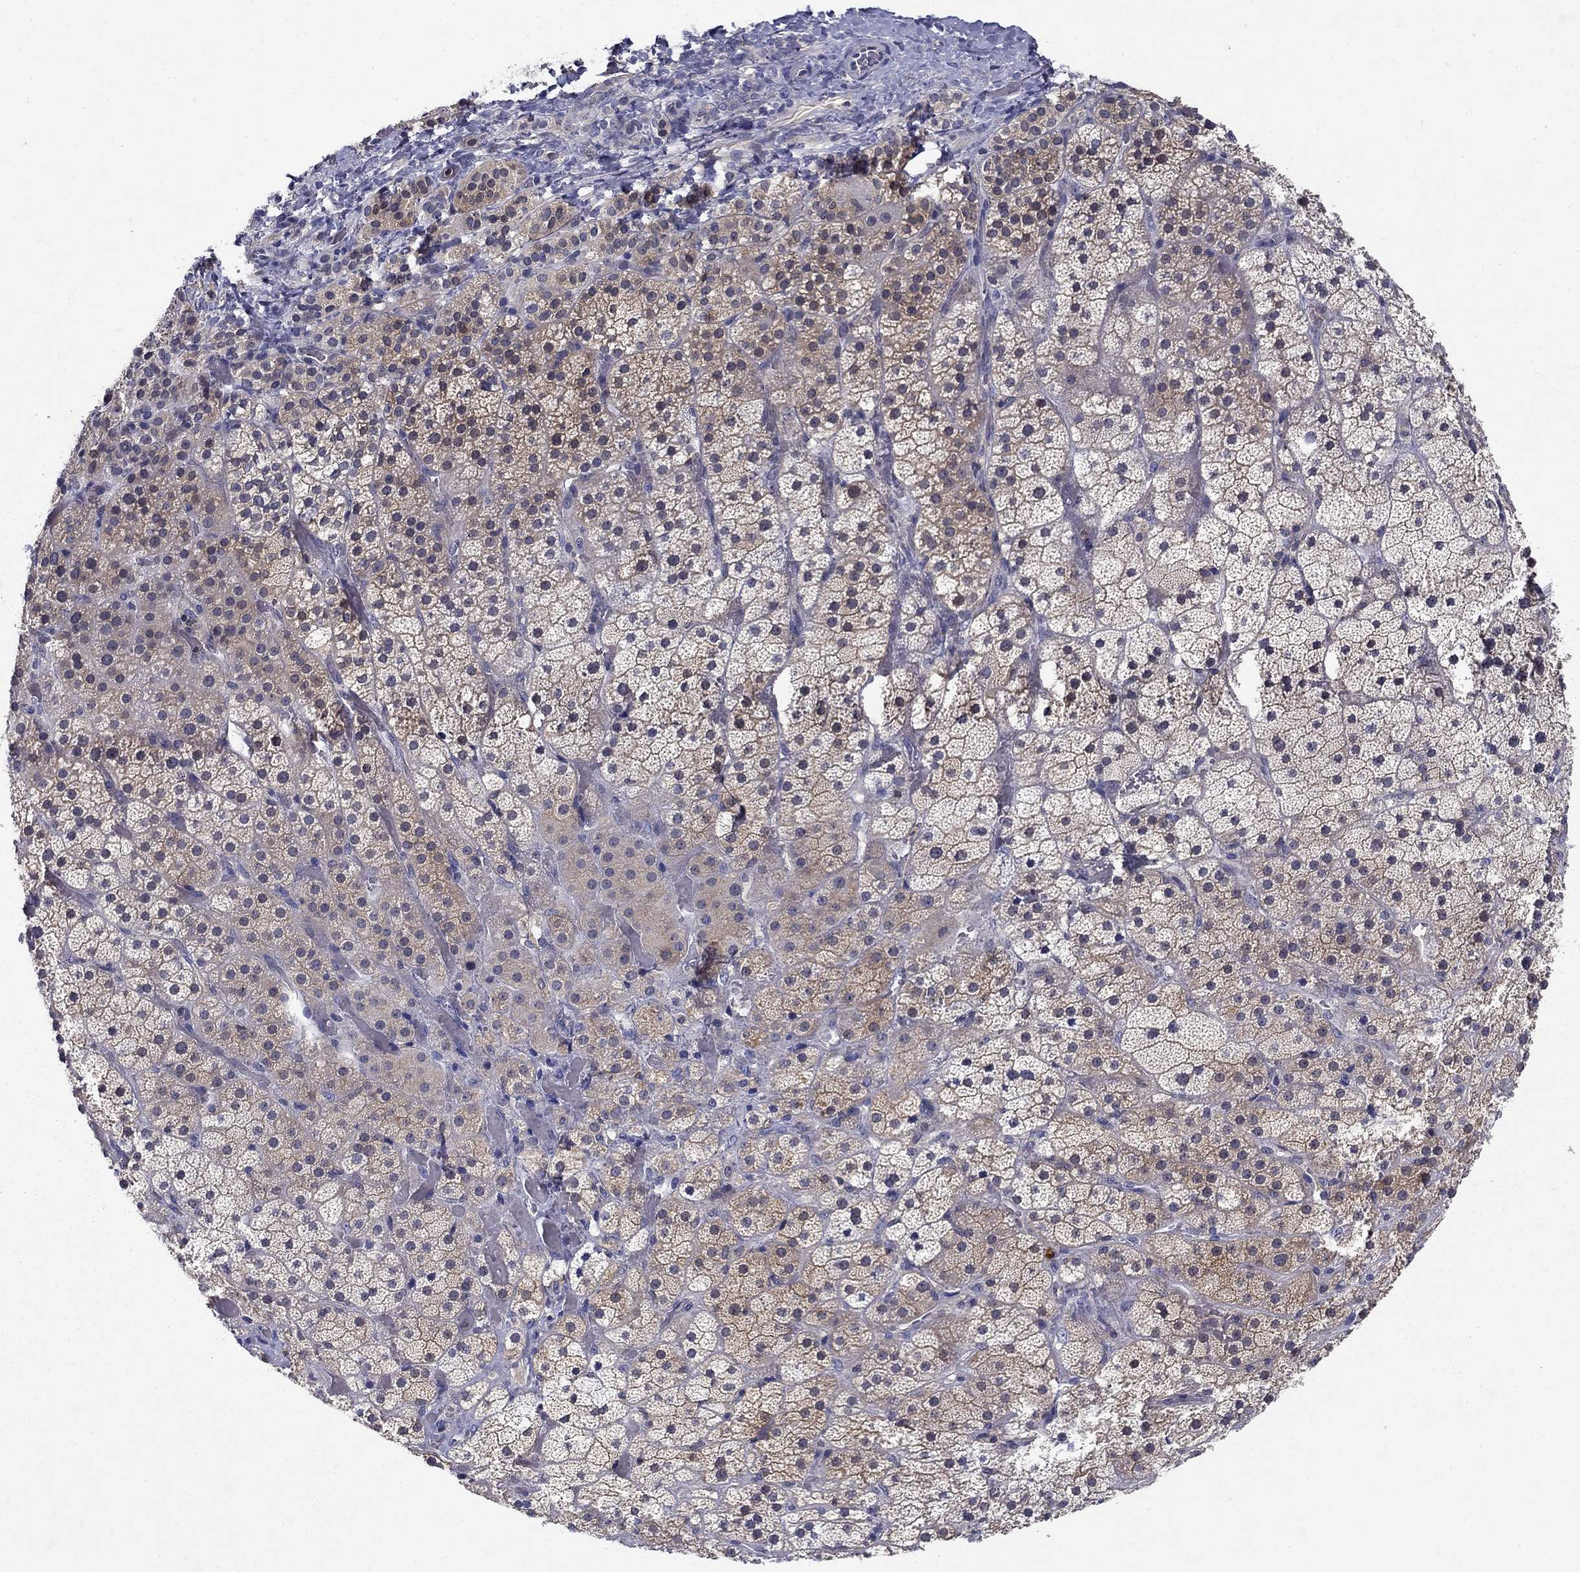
{"staining": {"intensity": "moderate", "quantity": "<25%", "location": "cytoplasmic/membranous"}, "tissue": "adrenal gland", "cell_type": "Glandular cells", "image_type": "normal", "snomed": [{"axis": "morphology", "description": "Normal tissue, NOS"}, {"axis": "topography", "description": "Adrenal gland"}], "caption": "High-magnification brightfield microscopy of unremarkable adrenal gland stained with DAB (3,3'-diaminobenzidine) (brown) and counterstained with hematoxylin (blue). glandular cells exhibit moderate cytoplasmic/membranous staining is present in approximately<25% of cells. The protein is stained brown, and the nuclei are stained in blue (DAB (3,3'-diaminobenzidine) IHC with brightfield microscopy, high magnification).", "gene": "GLTP", "patient": {"sex": "male", "age": 57}}